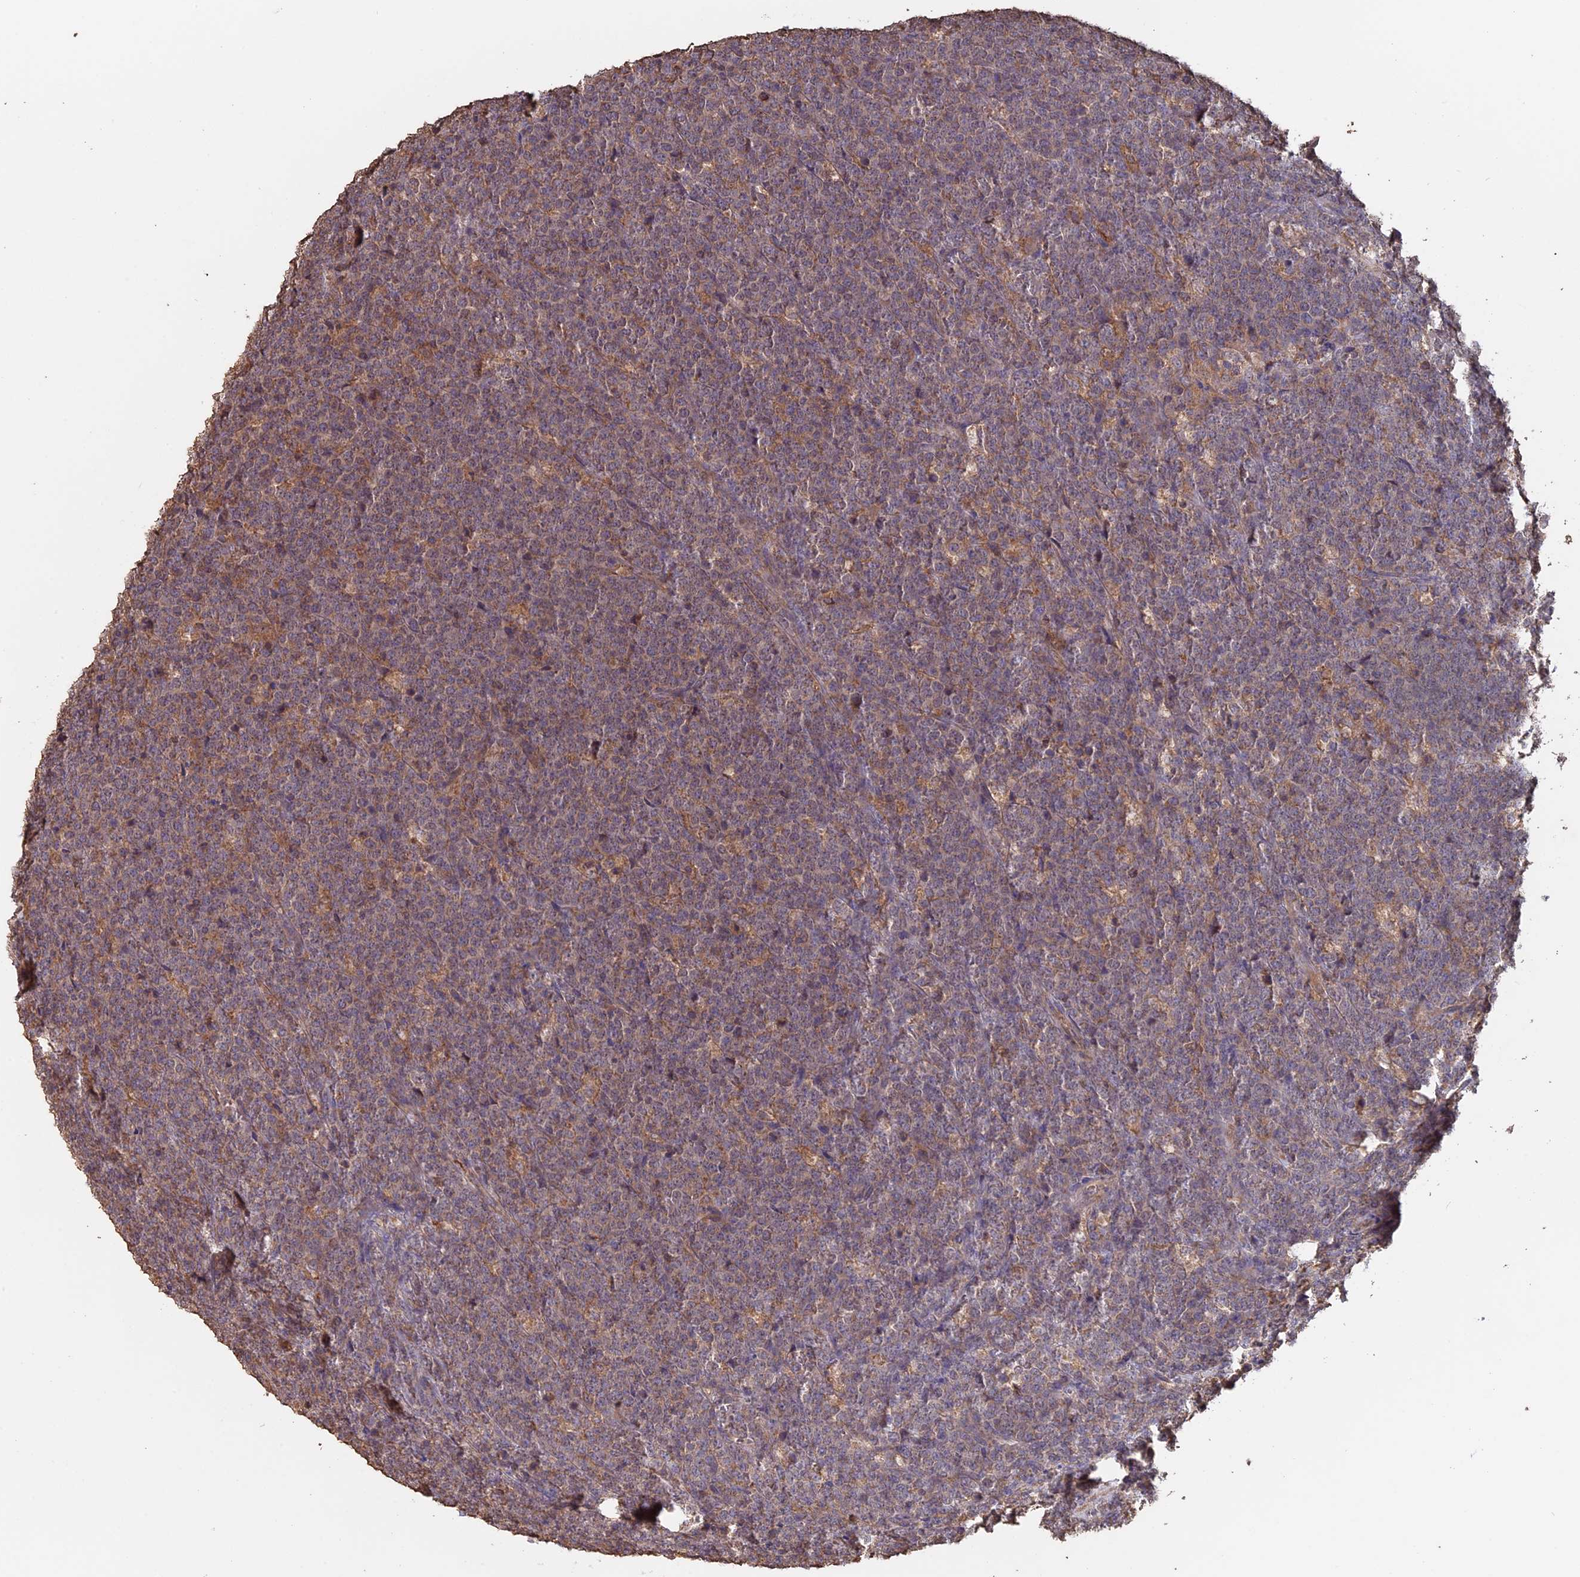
{"staining": {"intensity": "weak", "quantity": "25%-75%", "location": "cytoplasmic/membranous"}, "tissue": "lymphoma", "cell_type": "Tumor cells", "image_type": "cancer", "snomed": [{"axis": "morphology", "description": "Malignant lymphoma, non-Hodgkin's type, High grade"}, {"axis": "topography", "description": "Small intestine"}], "caption": "Immunohistochemistry (IHC) image of neoplastic tissue: high-grade malignant lymphoma, non-Hodgkin's type stained using immunohistochemistry (IHC) reveals low levels of weak protein expression localized specifically in the cytoplasmic/membranous of tumor cells, appearing as a cytoplasmic/membranous brown color.", "gene": "PIGQ", "patient": {"sex": "male", "age": 8}}